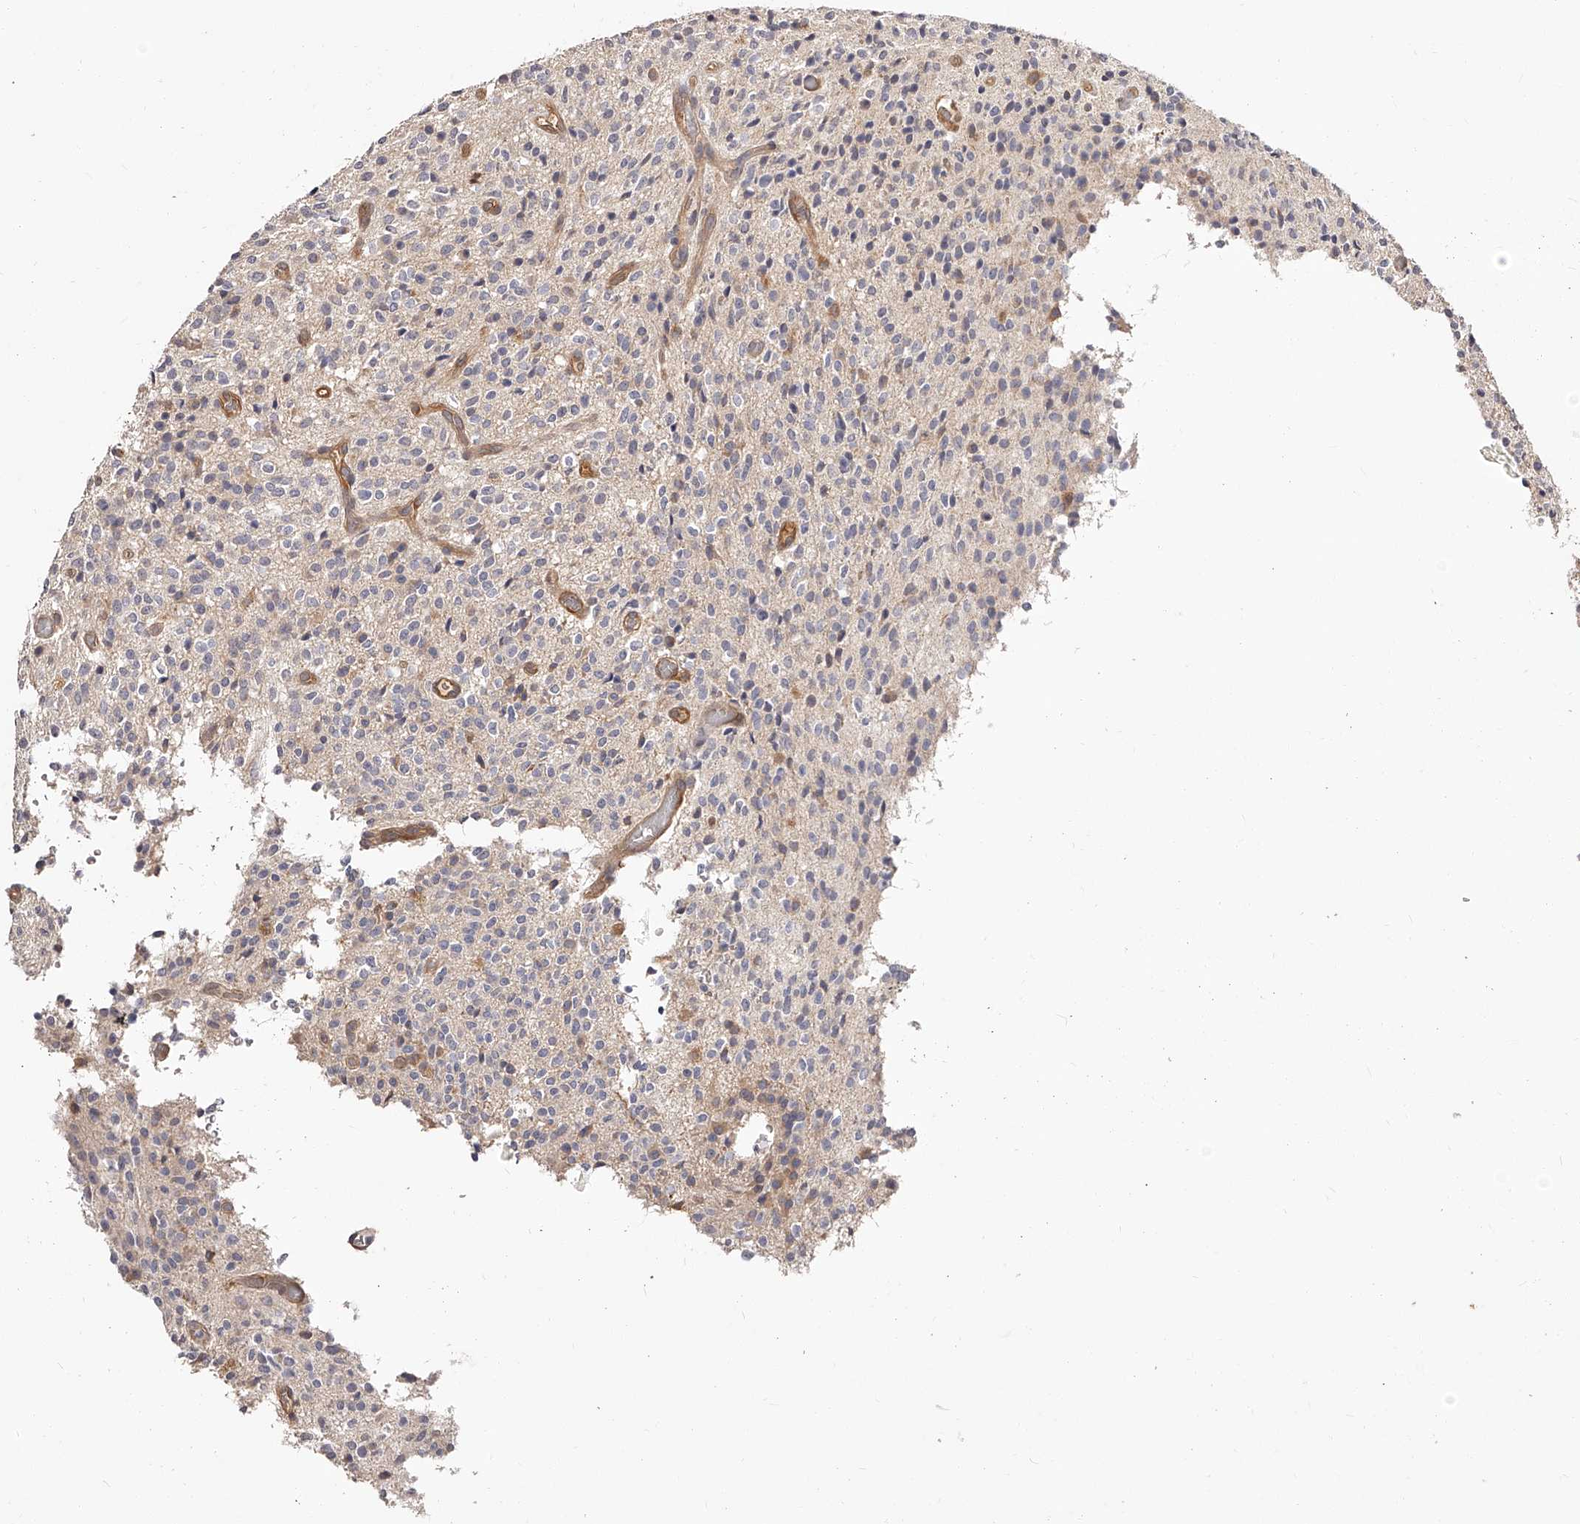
{"staining": {"intensity": "negative", "quantity": "none", "location": "none"}, "tissue": "glioma", "cell_type": "Tumor cells", "image_type": "cancer", "snomed": [{"axis": "morphology", "description": "Glioma, malignant, High grade"}, {"axis": "topography", "description": "Brain"}], "caption": "A histopathology image of malignant glioma (high-grade) stained for a protein shows no brown staining in tumor cells.", "gene": "LAP3", "patient": {"sex": "male", "age": 34}}